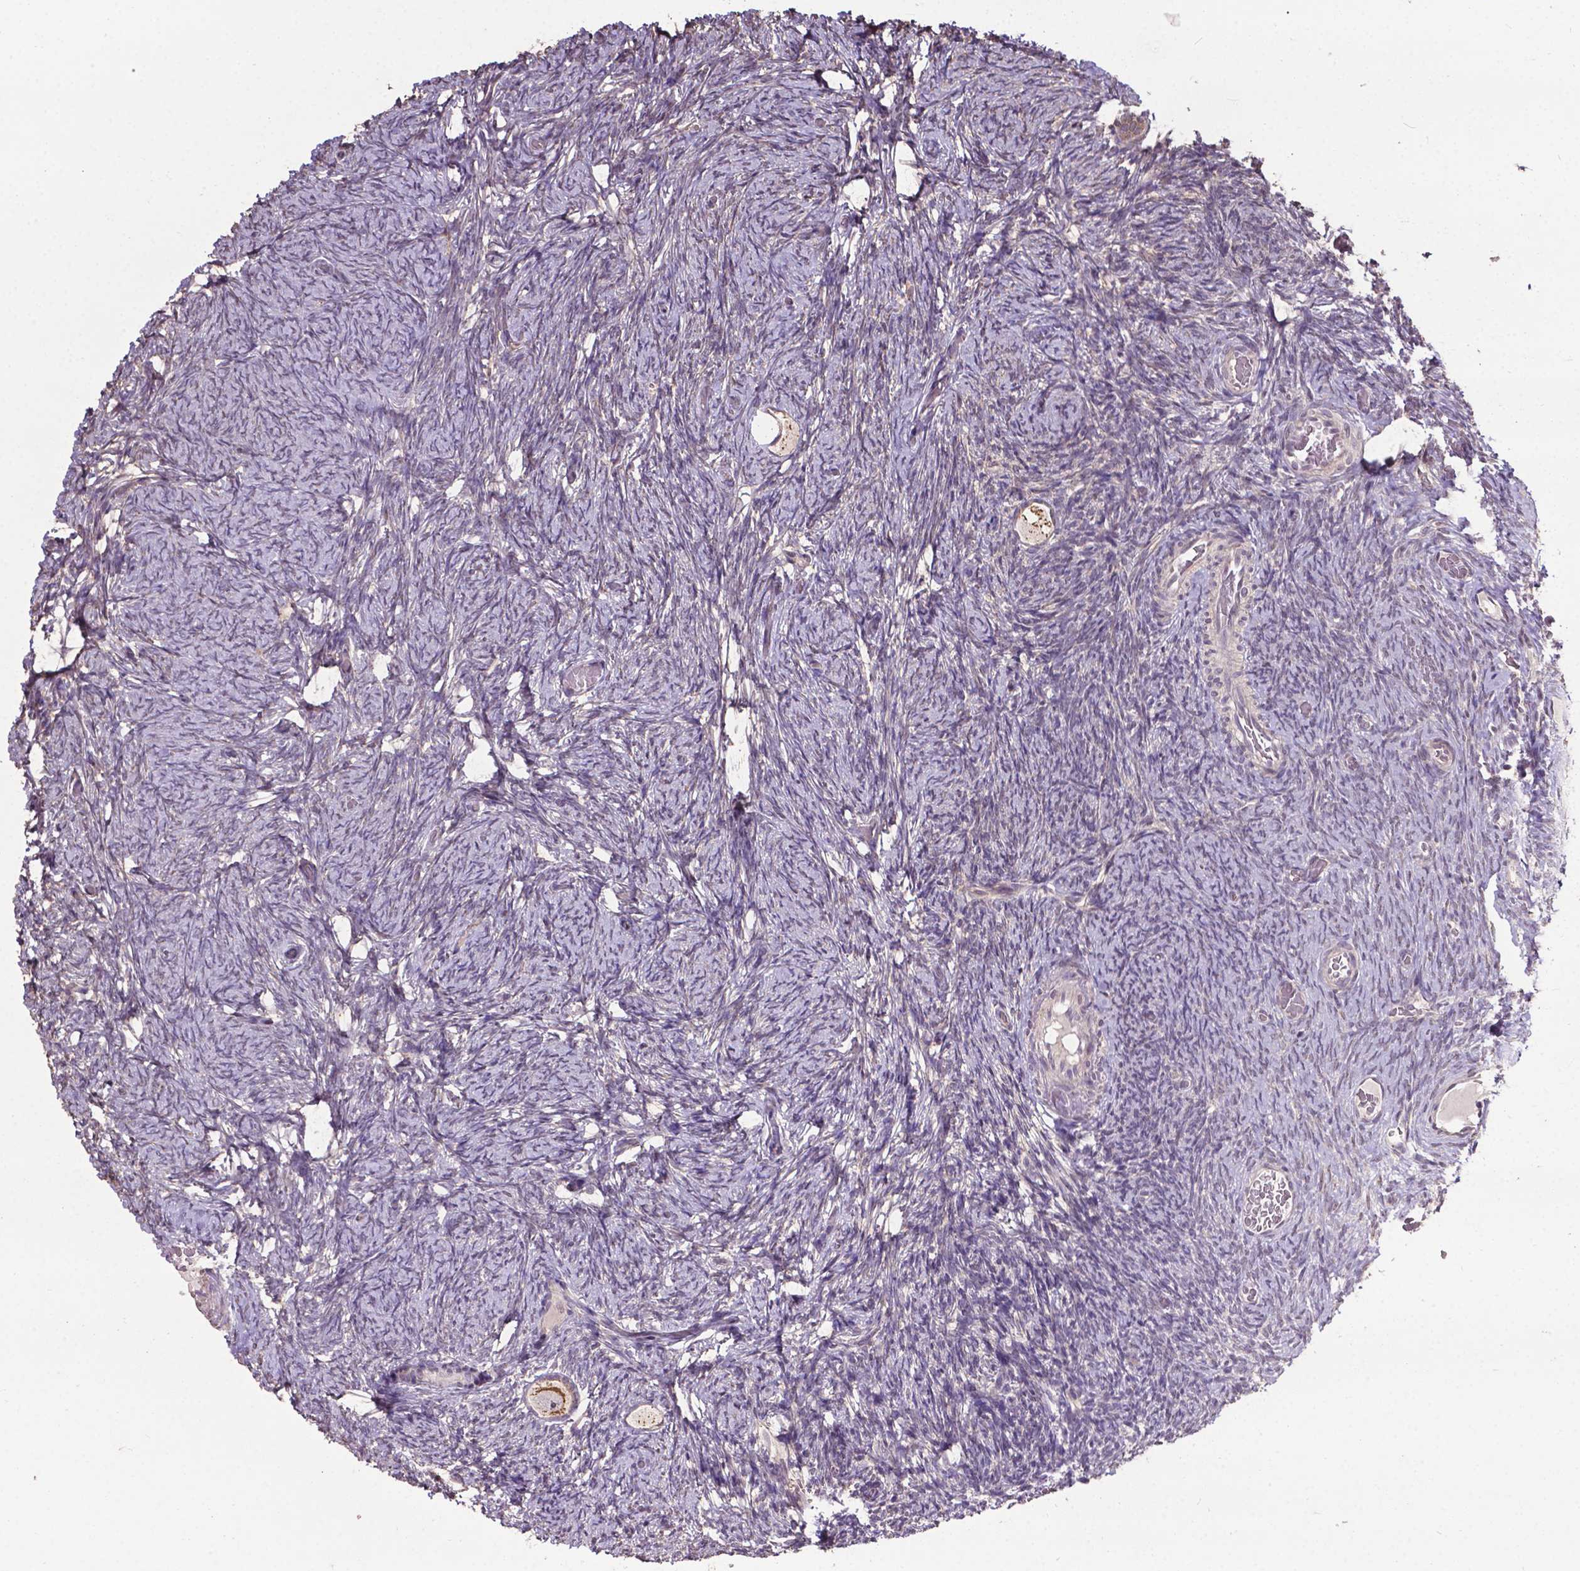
{"staining": {"intensity": "moderate", "quantity": ">75%", "location": "cytoplasmic/membranous"}, "tissue": "ovary", "cell_type": "Follicle cells", "image_type": "normal", "snomed": [{"axis": "morphology", "description": "Normal tissue, NOS"}, {"axis": "topography", "description": "Ovary"}], "caption": "Immunohistochemical staining of normal ovary displays >75% levels of moderate cytoplasmic/membranous protein staining in about >75% of follicle cells.", "gene": "GLRA2", "patient": {"sex": "female", "age": 34}}